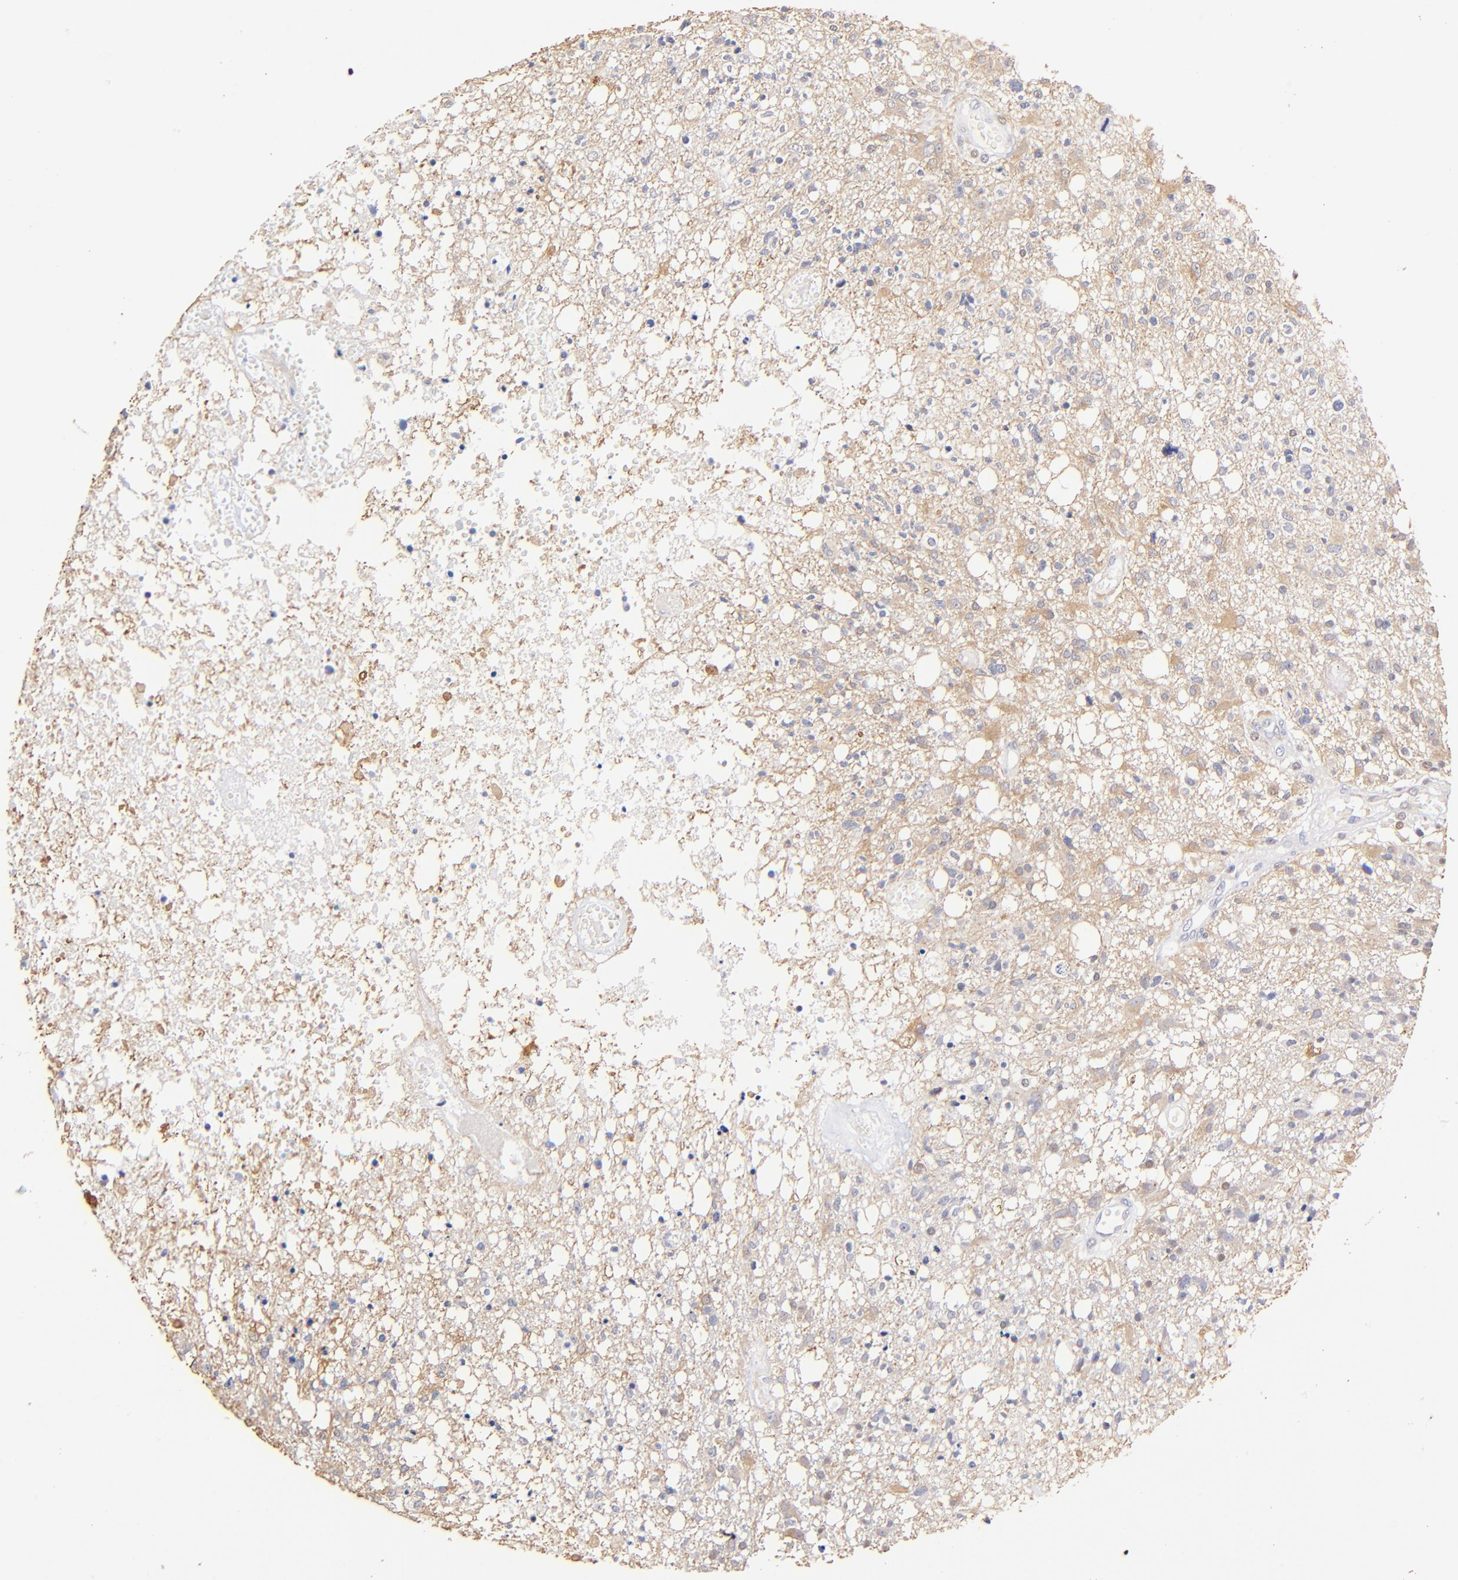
{"staining": {"intensity": "weak", "quantity": "<25%", "location": "cytoplasmic/membranous"}, "tissue": "glioma", "cell_type": "Tumor cells", "image_type": "cancer", "snomed": [{"axis": "morphology", "description": "Glioma, malignant, High grade"}, {"axis": "topography", "description": "Cerebral cortex"}], "caption": "A histopathology image of malignant glioma (high-grade) stained for a protein shows no brown staining in tumor cells. Brightfield microscopy of IHC stained with DAB (3,3'-diaminobenzidine) (brown) and hematoxylin (blue), captured at high magnification.", "gene": "BBOF1", "patient": {"sex": "male", "age": 76}}